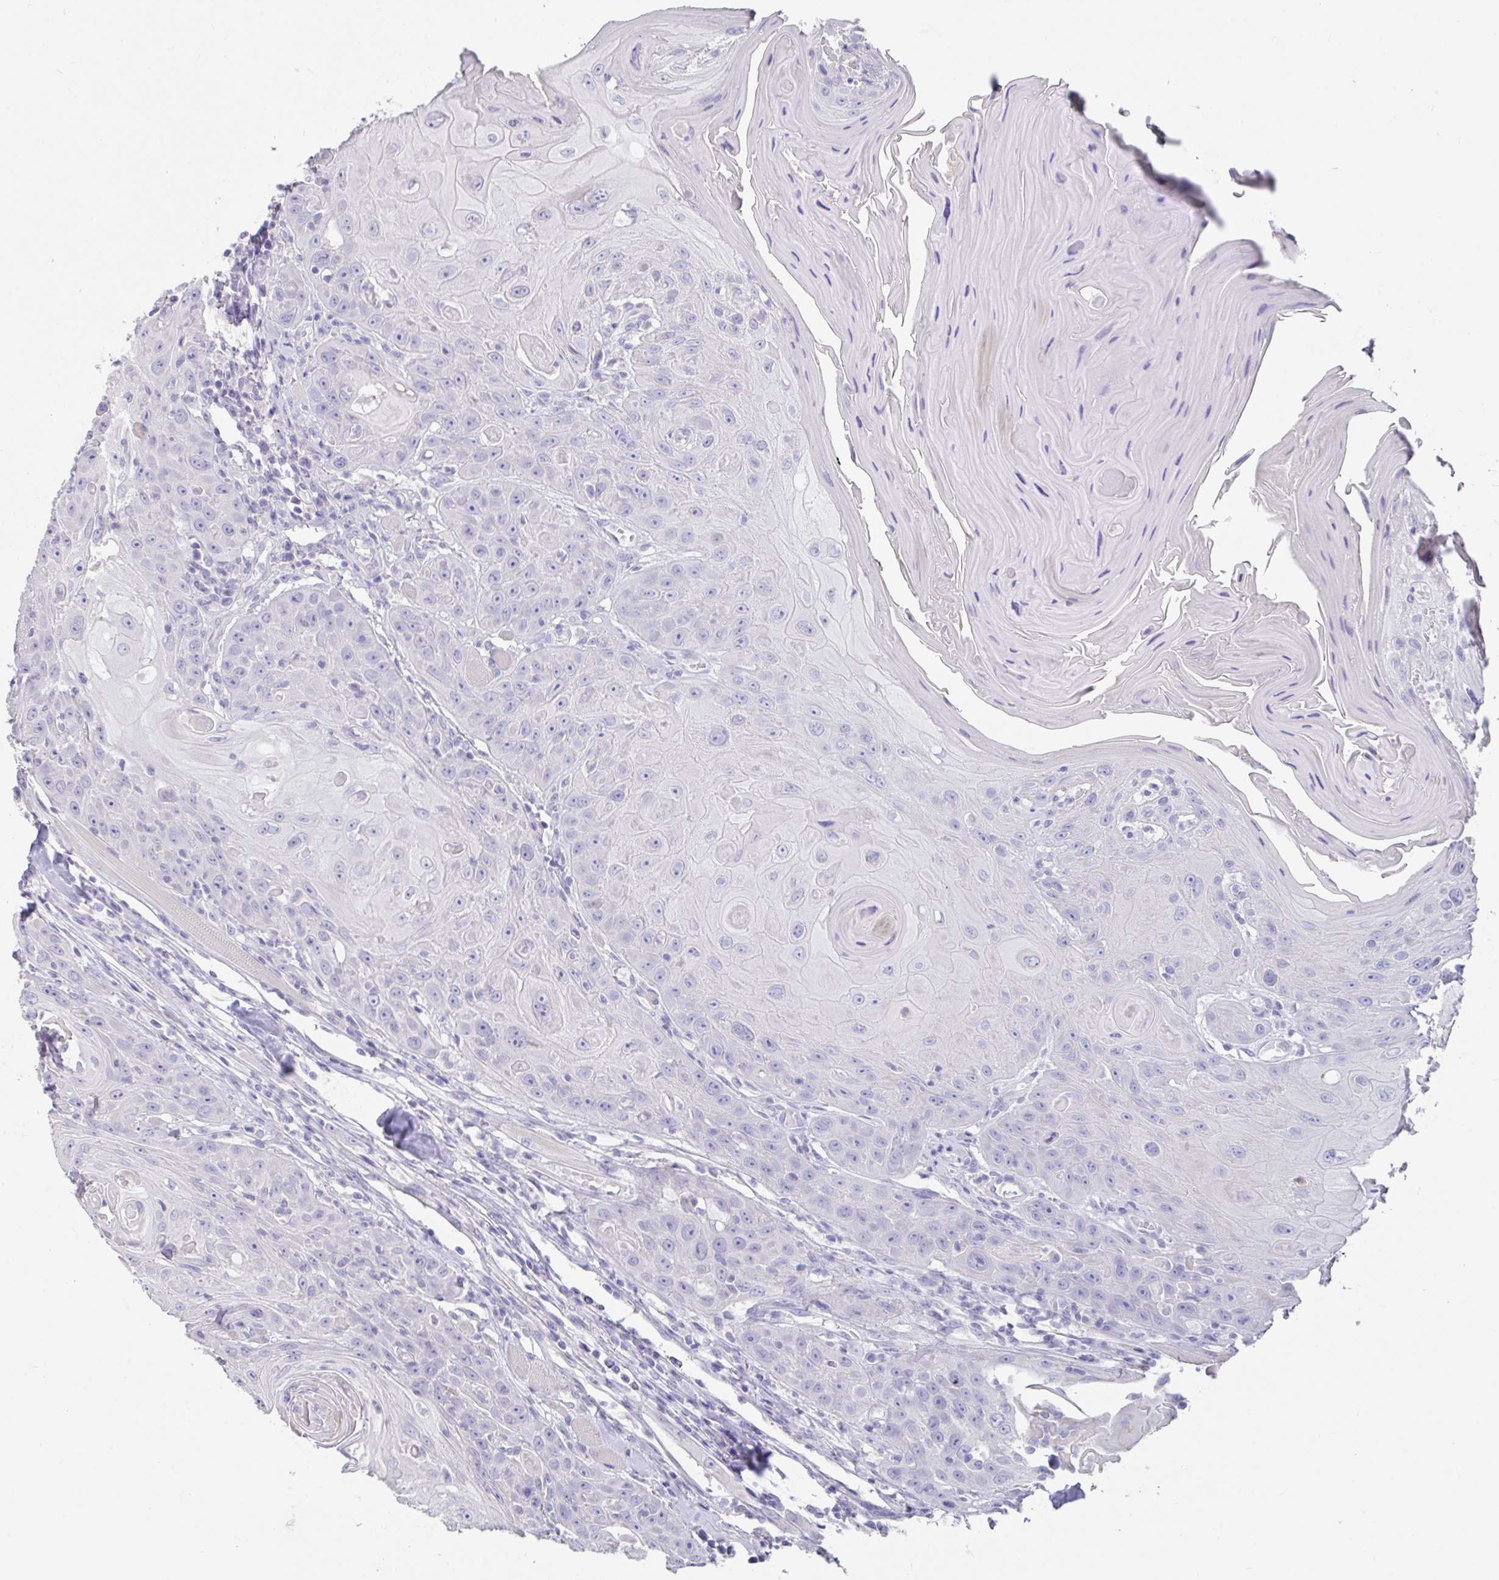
{"staining": {"intensity": "negative", "quantity": "none", "location": "none"}, "tissue": "head and neck cancer", "cell_type": "Tumor cells", "image_type": "cancer", "snomed": [{"axis": "morphology", "description": "Squamous cell carcinoma, NOS"}, {"axis": "topography", "description": "Head-Neck"}], "caption": "Micrograph shows no significant protein expression in tumor cells of squamous cell carcinoma (head and neck). (DAB IHC visualized using brightfield microscopy, high magnification).", "gene": "SLC44A4", "patient": {"sex": "female", "age": 59}}